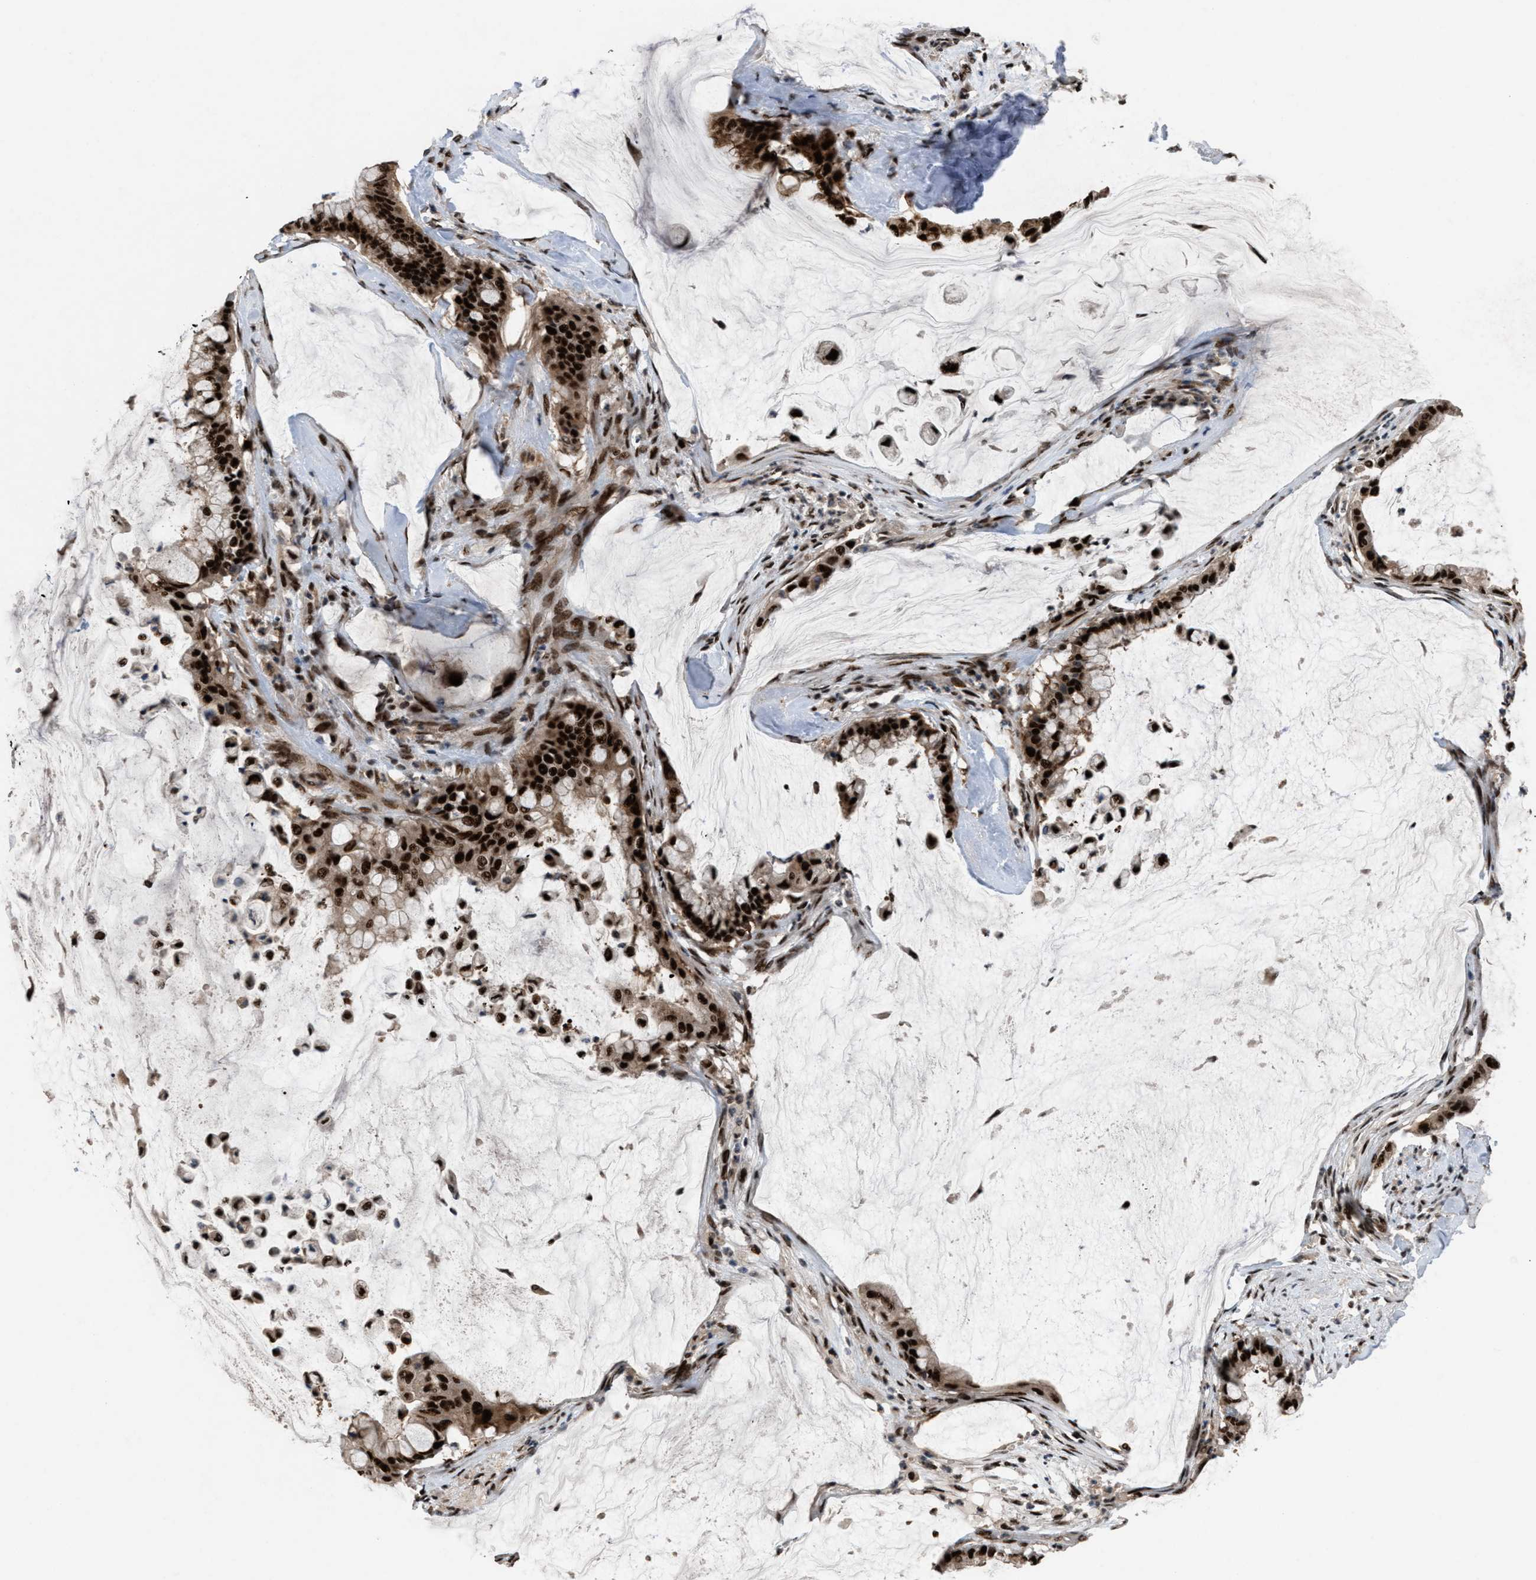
{"staining": {"intensity": "strong", "quantity": ">75%", "location": "cytoplasmic/membranous,nuclear"}, "tissue": "pancreatic cancer", "cell_type": "Tumor cells", "image_type": "cancer", "snomed": [{"axis": "morphology", "description": "Adenocarcinoma, NOS"}, {"axis": "topography", "description": "Pancreas"}], "caption": "DAB immunohistochemical staining of human pancreatic adenocarcinoma reveals strong cytoplasmic/membranous and nuclear protein staining in approximately >75% of tumor cells.", "gene": "PRPF4", "patient": {"sex": "male", "age": 41}}